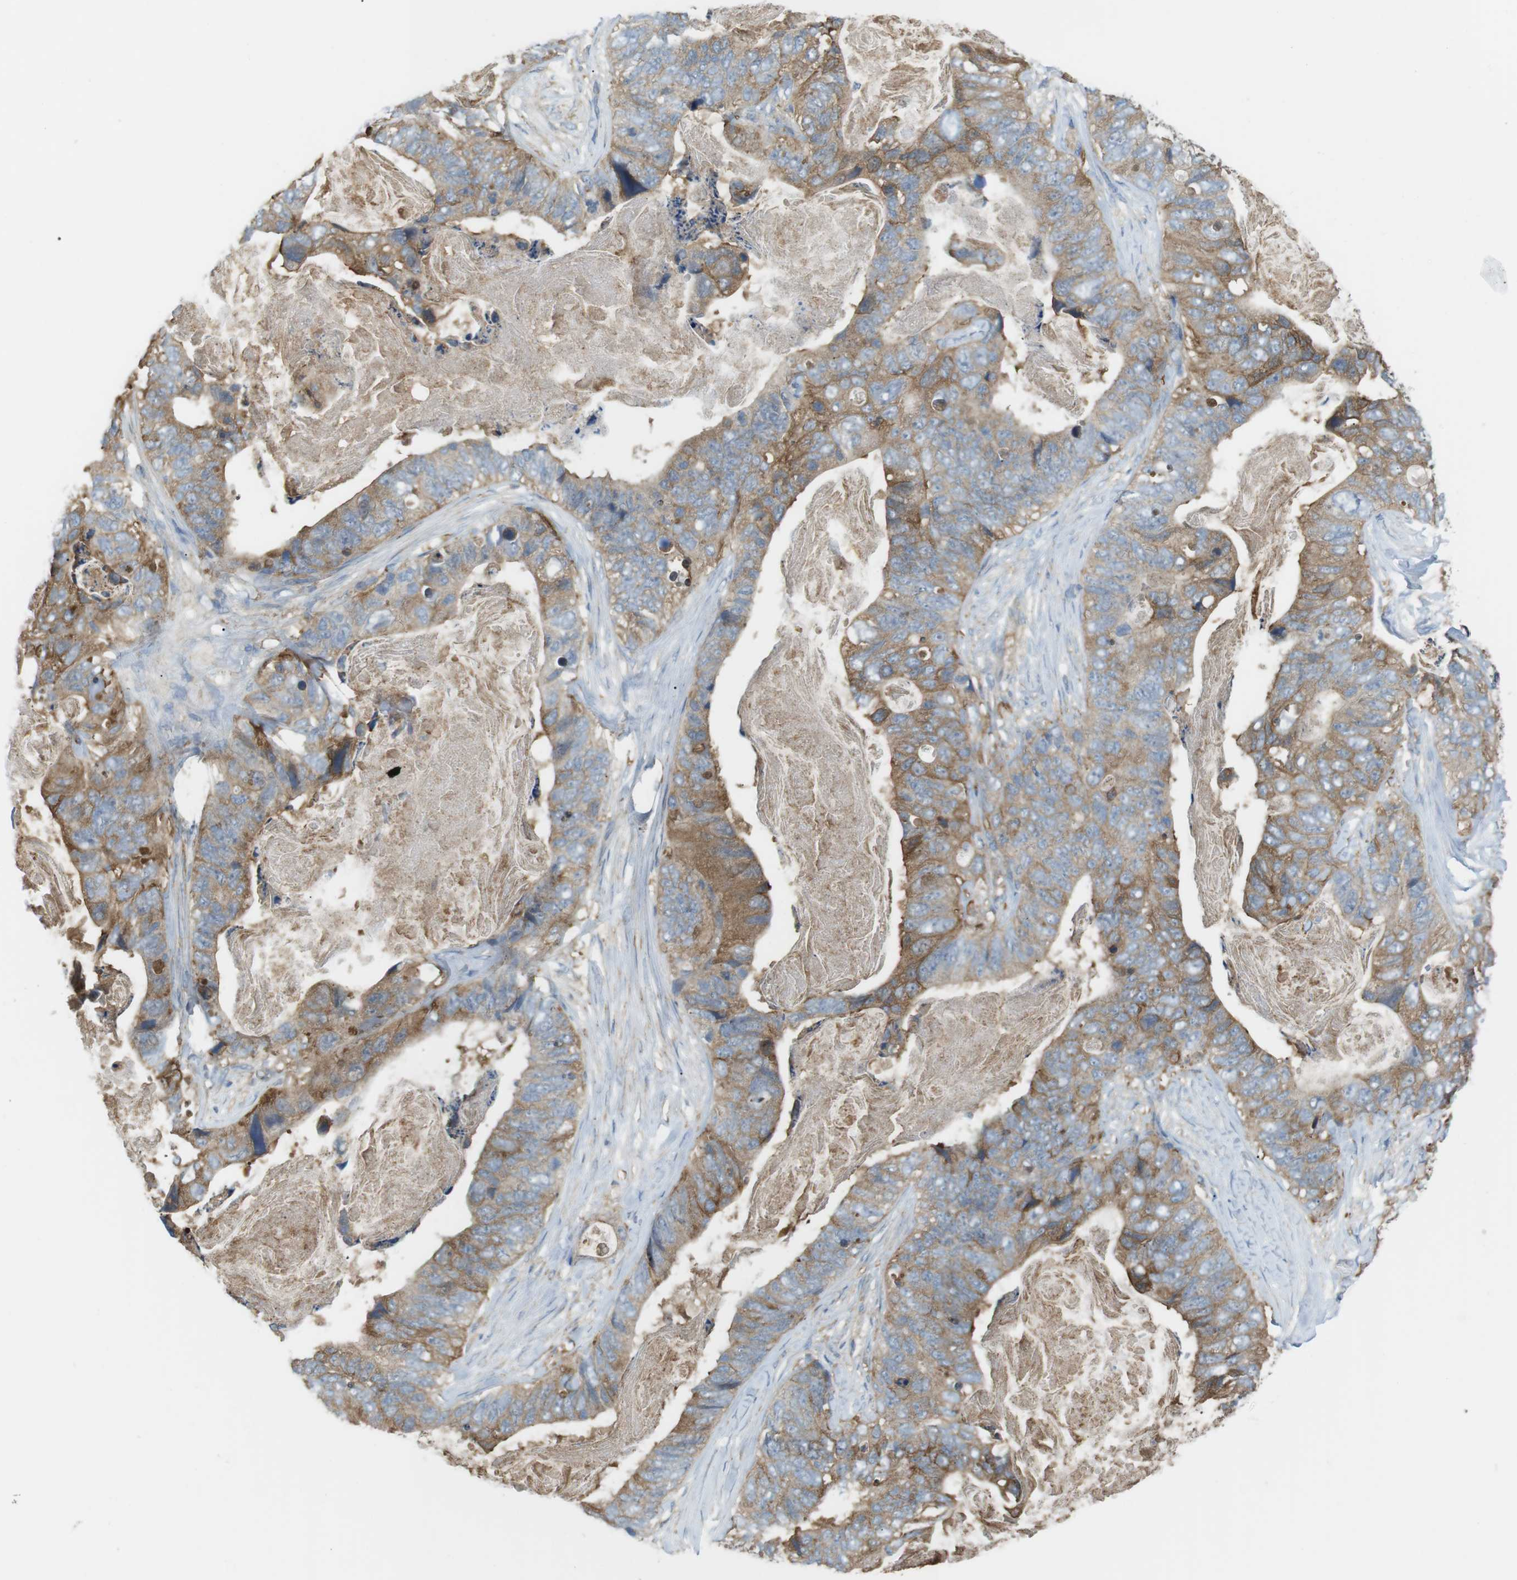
{"staining": {"intensity": "moderate", "quantity": ">75%", "location": "cytoplasmic/membranous"}, "tissue": "stomach cancer", "cell_type": "Tumor cells", "image_type": "cancer", "snomed": [{"axis": "morphology", "description": "Adenocarcinoma, NOS"}, {"axis": "topography", "description": "Stomach"}], "caption": "This is an image of immunohistochemistry (IHC) staining of stomach cancer, which shows moderate positivity in the cytoplasmic/membranous of tumor cells.", "gene": "PEPD", "patient": {"sex": "female", "age": 89}}